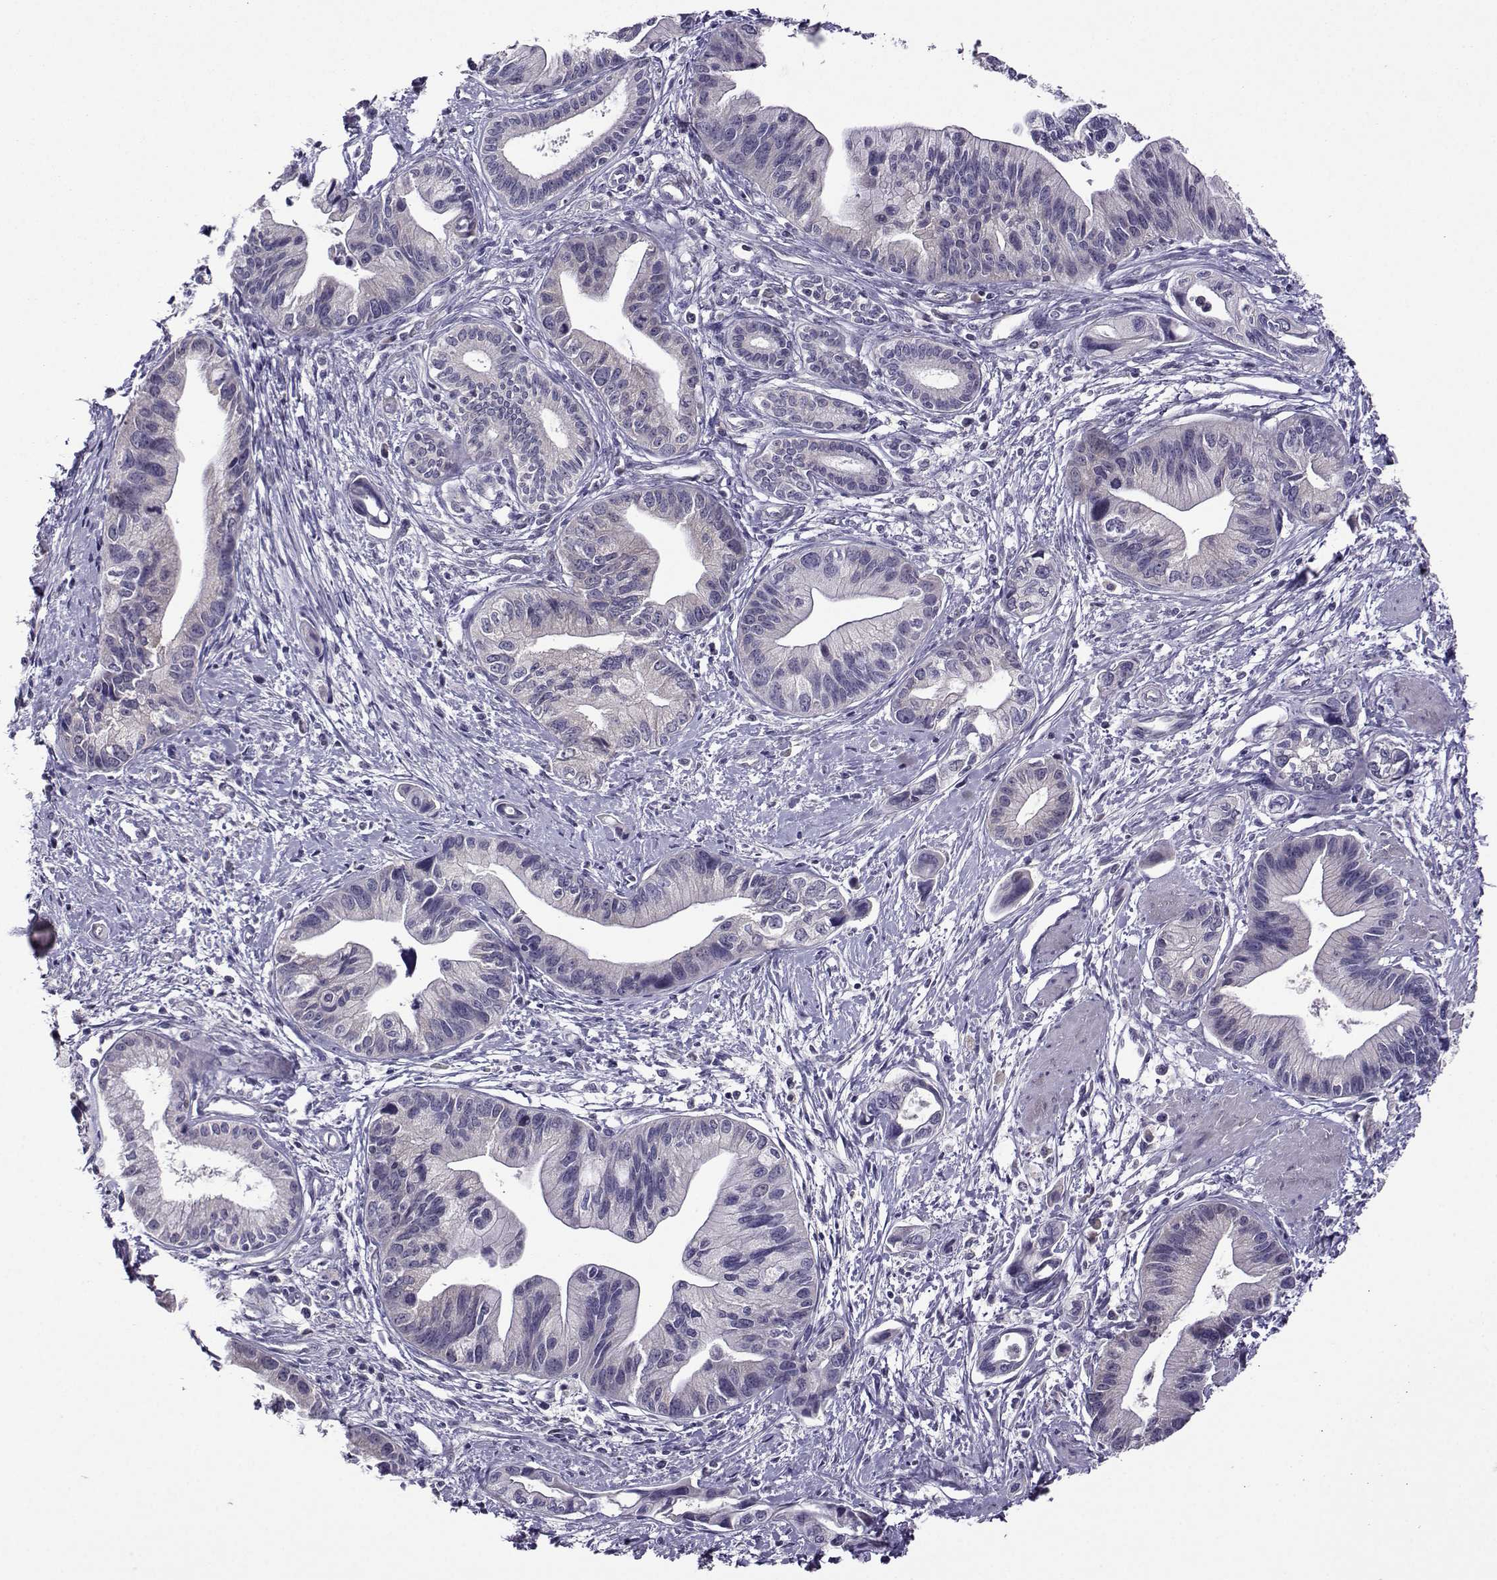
{"staining": {"intensity": "negative", "quantity": "none", "location": "none"}, "tissue": "pancreatic cancer", "cell_type": "Tumor cells", "image_type": "cancer", "snomed": [{"axis": "morphology", "description": "Adenocarcinoma, NOS"}, {"axis": "topography", "description": "Pancreas"}], "caption": "Pancreatic adenocarcinoma was stained to show a protein in brown. There is no significant positivity in tumor cells.", "gene": "DDX20", "patient": {"sex": "female", "age": 61}}